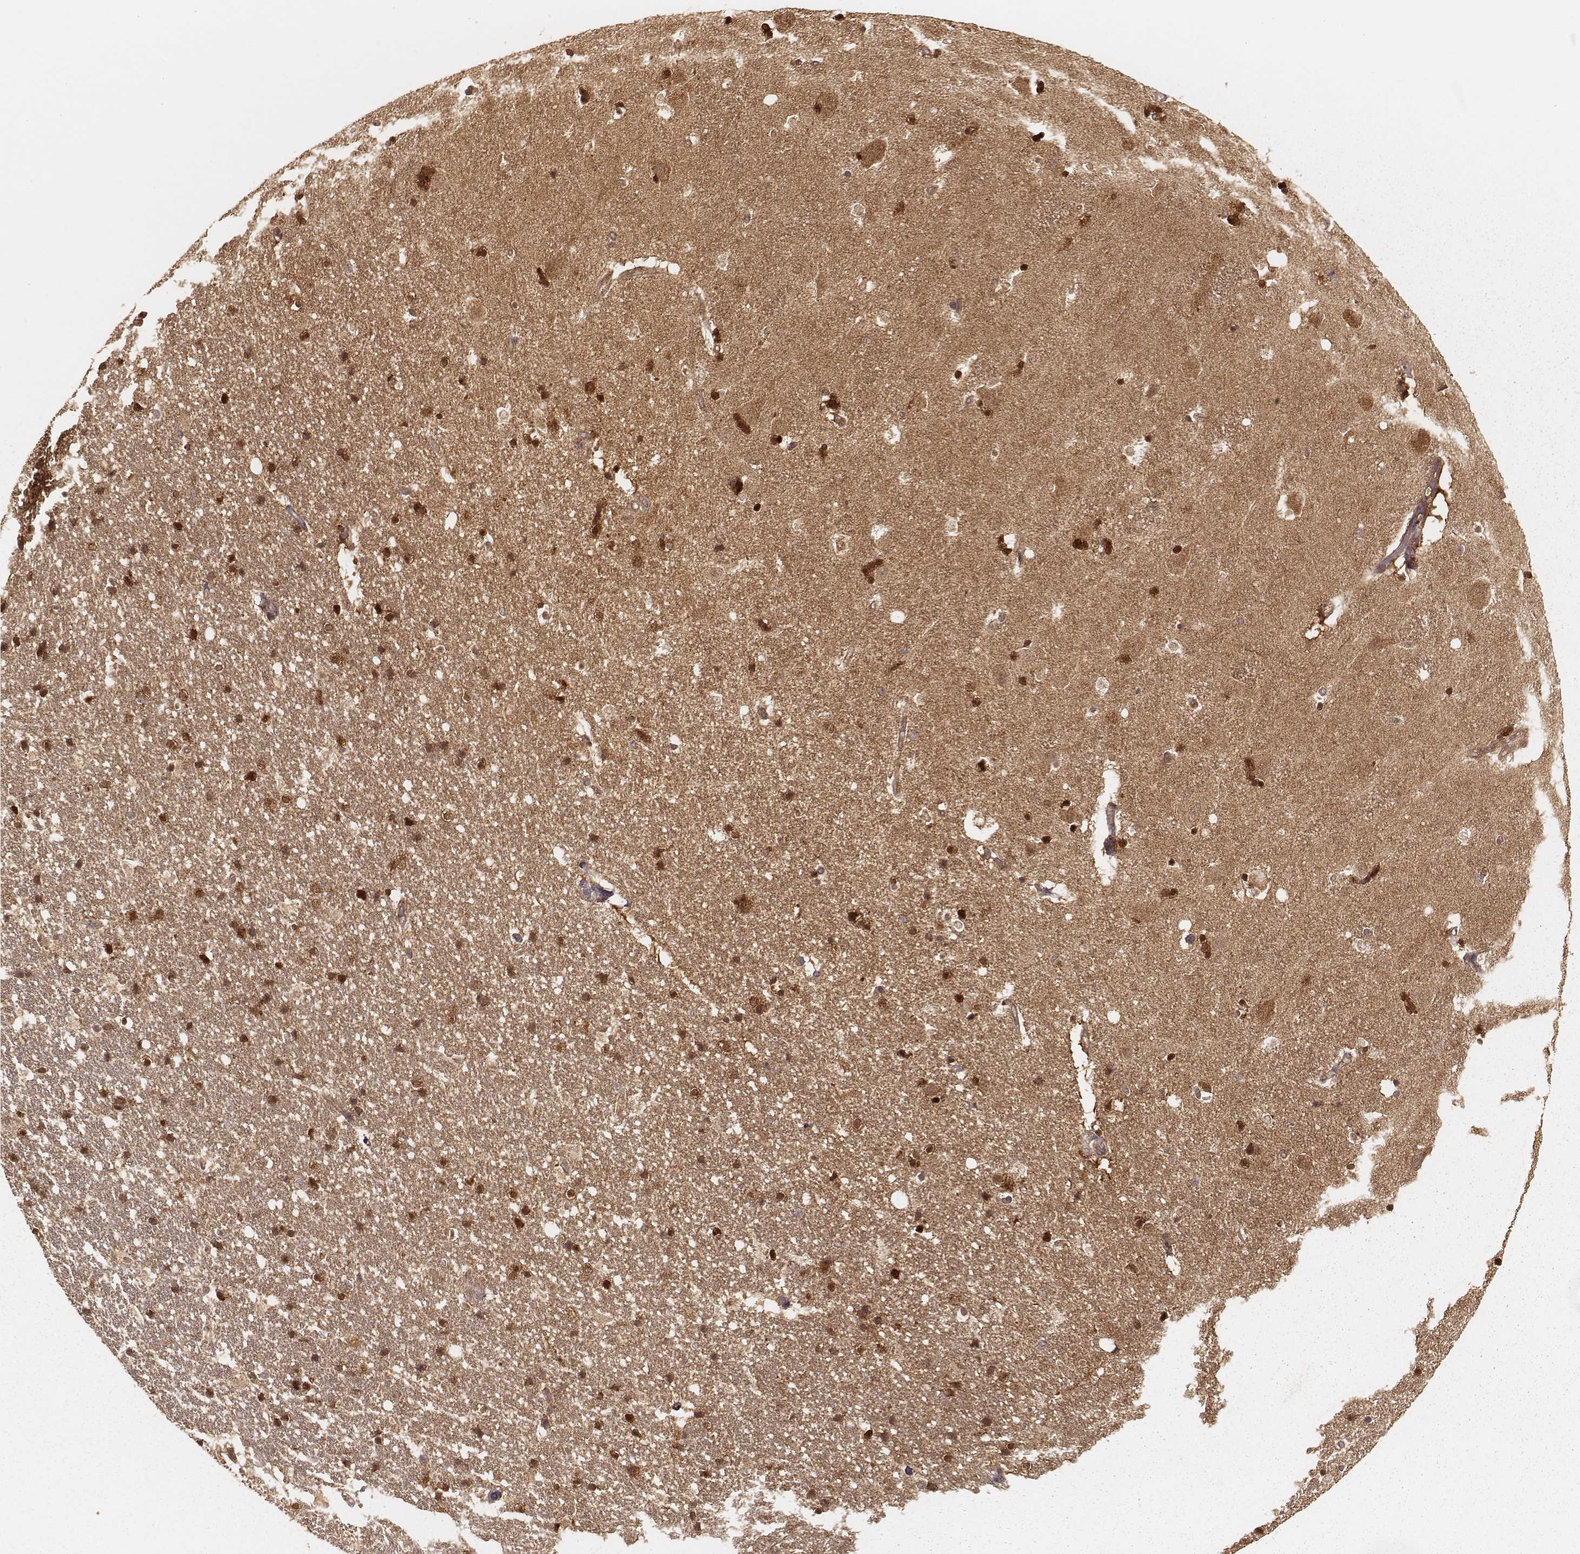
{"staining": {"intensity": "strong", "quantity": ">75%", "location": "cytoplasmic/membranous,nuclear"}, "tissue": "hippocampus", "cell_type": "Glial cells", "image_type": "normal", "snomed": [{"axis": "morphology", "description": "Normal tissue, NOS"}, {"axis": "topography", "description": "Hippocampus"}], "caption": "The image displays immunohistochemical staining of normal hippocampus. There is strong cytoplasmic/membranous,nuclear expression is identified in approximately >75% of glial cells. The staining was performed using DAB (3,3'-diaminobenzidine), with brown indicating positive protein expression. Nuclei are stained blue with hematoxylin.", "gene": "CARS1", "patient": {"sex": "male", "age": 49}}